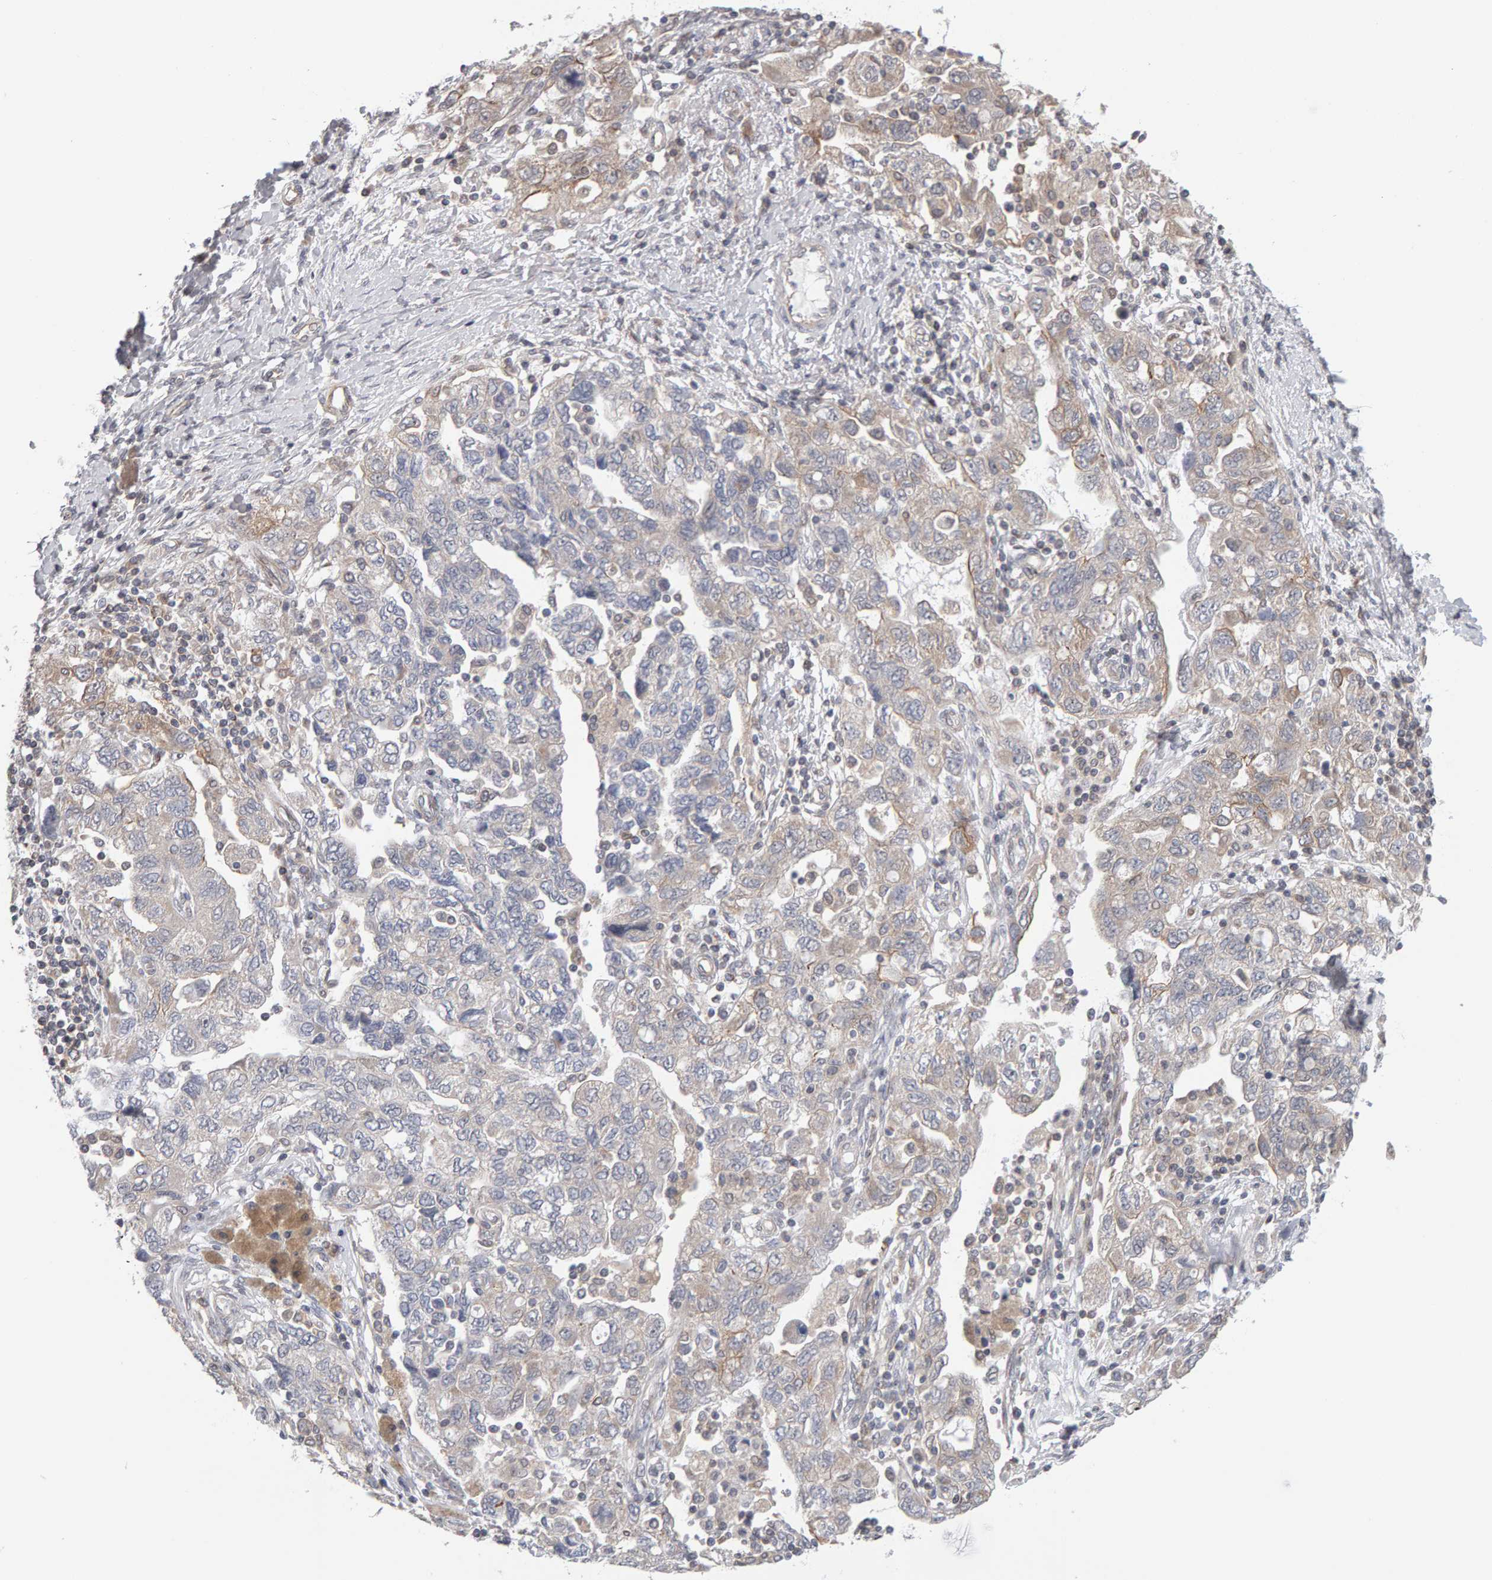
{"staining": {"intensity": "weak", "quantity": "<25%", "location": "cytoplasmic/membranous"}, "tissue": "ovarian cancer", "cell_type": "Tumor cells", "image_type": "cancer", "snomed": [{"axis": "morphology", "description": "Carcinoma, NOS"}, {"axis": "morphology", "description": "Cystadenocarcinoma, serous, NOS"}, {"axis": "topography", "description": "Ovary"}], "caption": "Ovarian carcinoma stained for a protein using immunohistochemistry (IHC) reveals no positivity tumor cells.", "gene": "MSRA", "patient": {"sex": "female", "age": 69}}